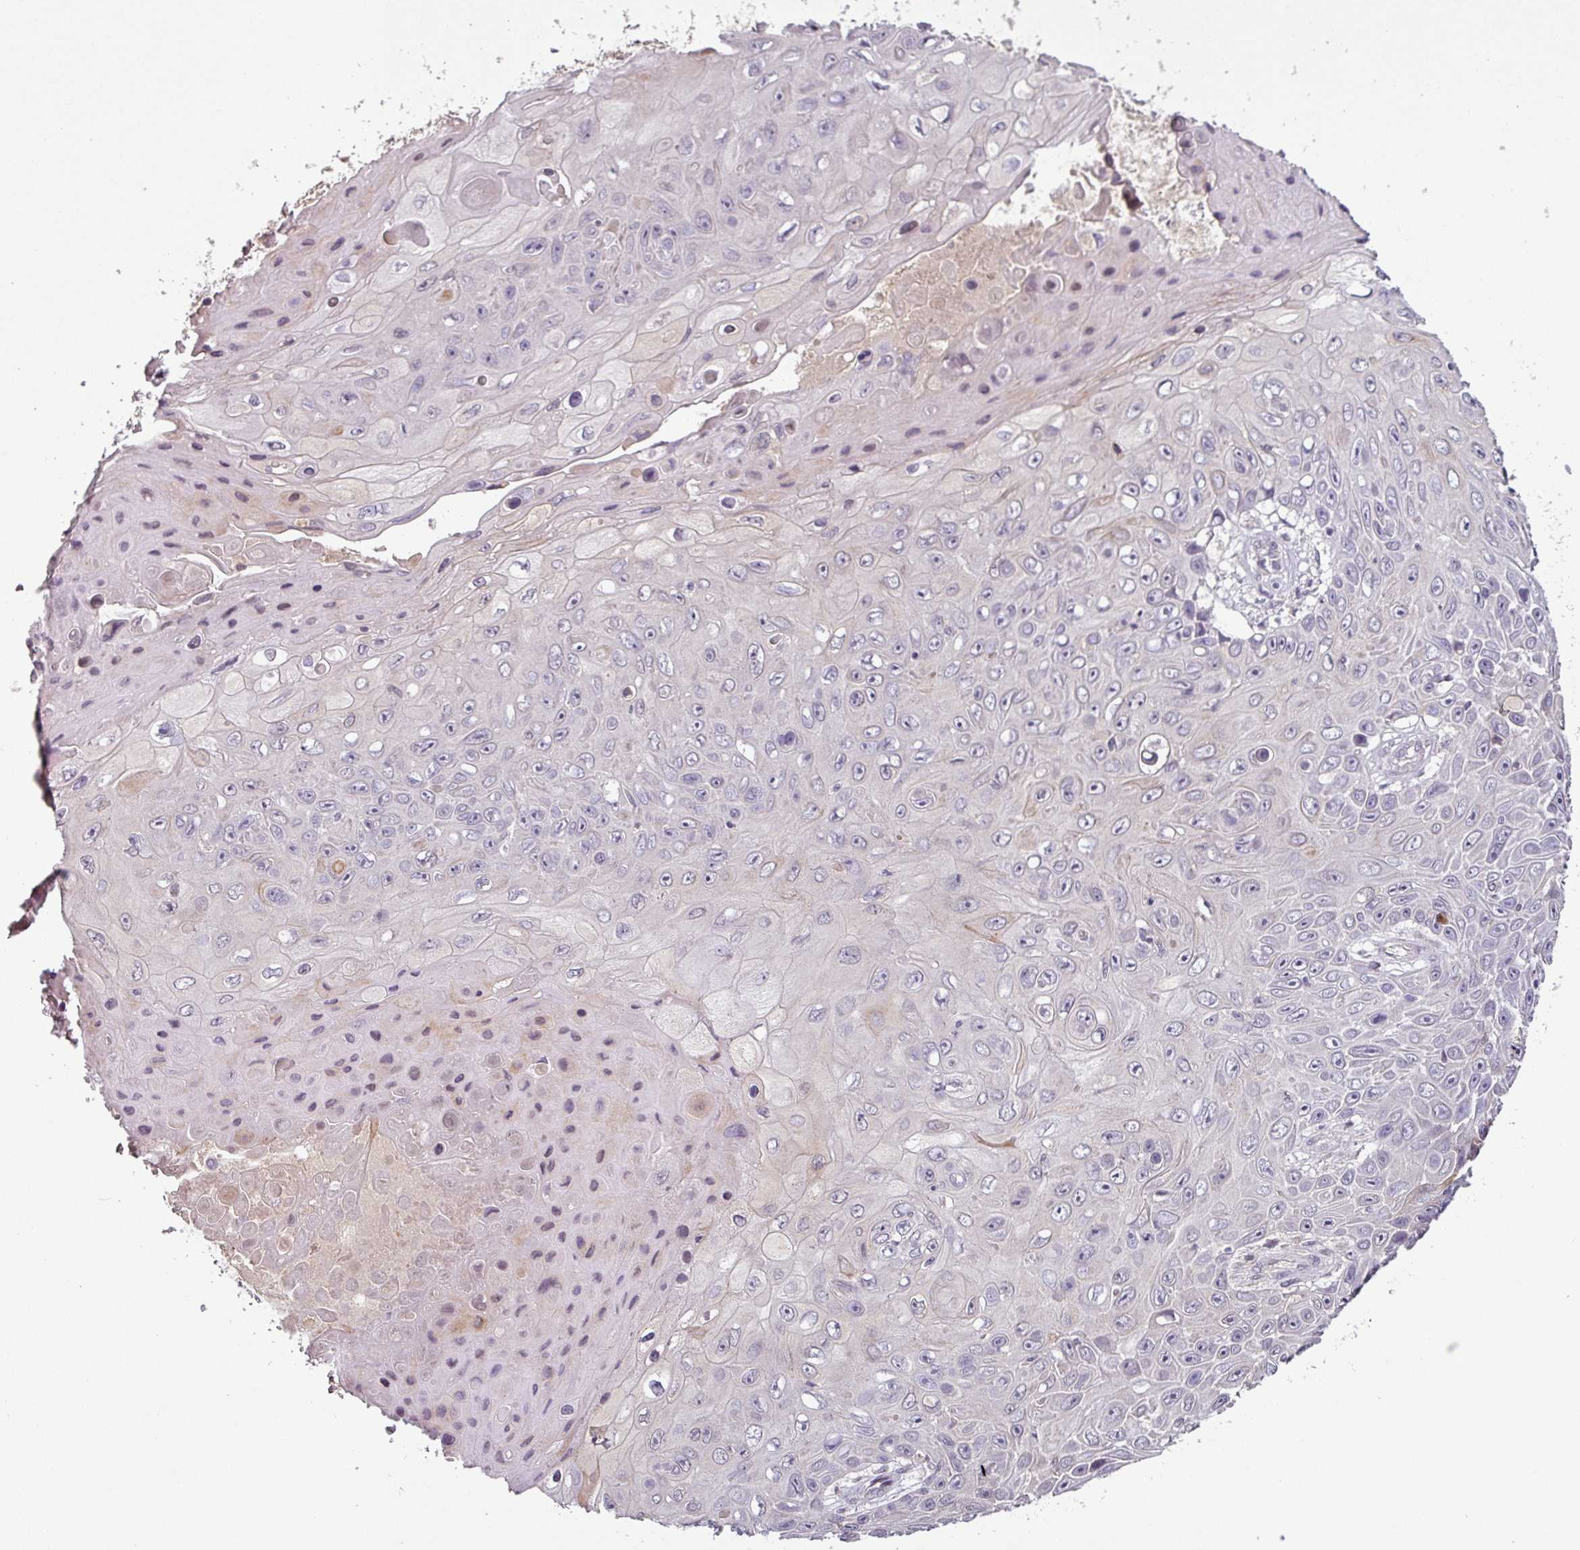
{"staining": {"intensity": "negative", "quantity": "none", "location": "none"}, "tissue": "skin cancer", "cell_type": "Tumor cells", "image_type": "cancer", "snomed": [{"axis": "morphology", "description": "Squamous cell carcinoma, NOS"}, {"axis": "topography", "description": "Skin"}], "caption": "This is a micrograph of immunohistochemistry (IHC) staining of skin cancer, which shows no expression in tumor cells.", "gene": "SLC5A10", "patient": {"sex": "male", "age": 82}}